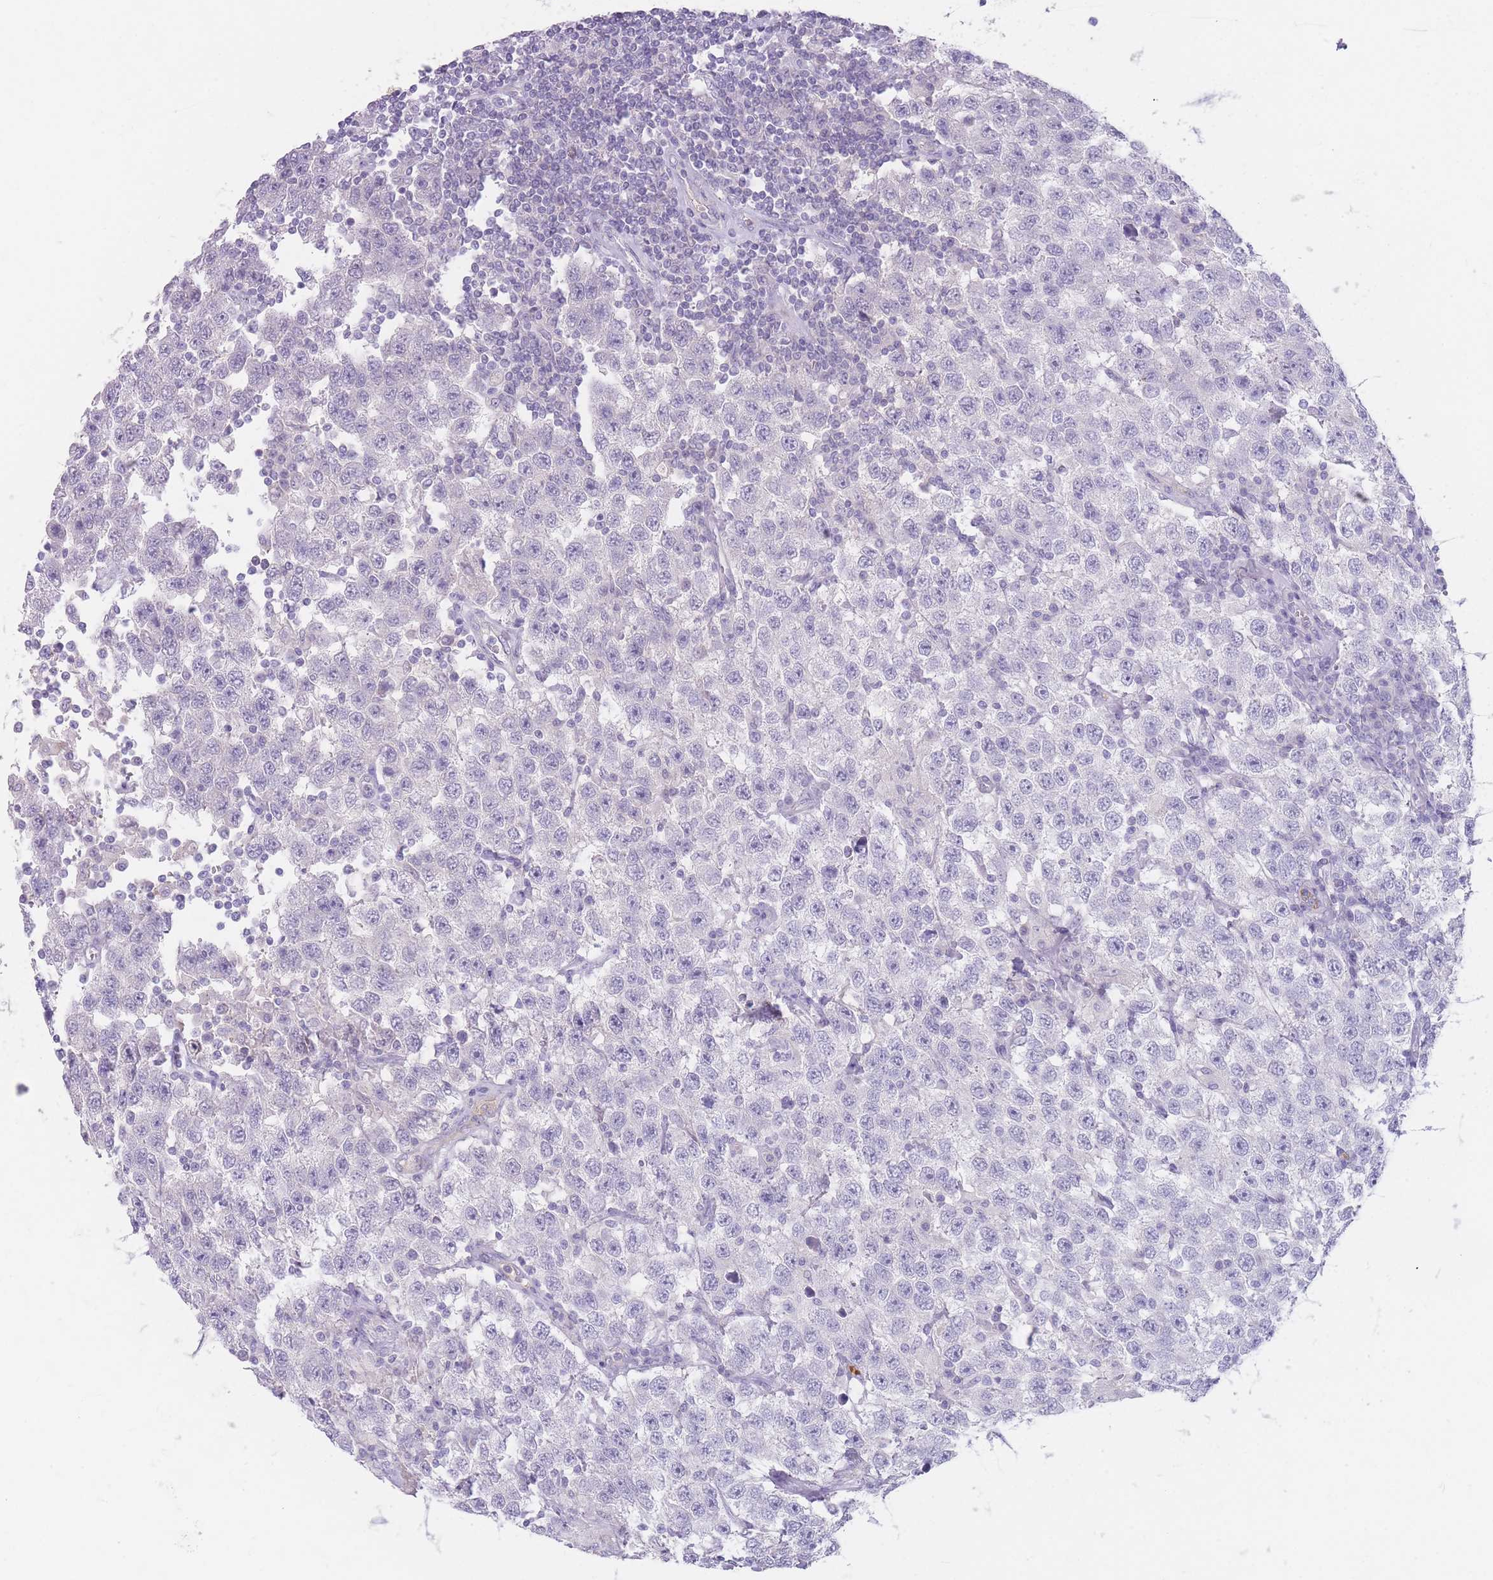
{"staining": {"intensity": "negative", "quantity": "none", "location": "none"}, "tissue": "testis cancer", "cell_type": "Tumor cells", "image_type": "cancer", "snomed": [{"axis": "morphology", "description": "Seminoma, NOS"}, {"axis": "topography", "description": "Testis"}], "caption": "The micrograph reveals no staining of tumor cells in seminoma (testis). (Brightfield microscopy of DAB (3,3'-diaminobenzidine) immunohistochemistry at high magnification).", "gene": "PRG4", "patient": {"sex": "male", "age": 41}}